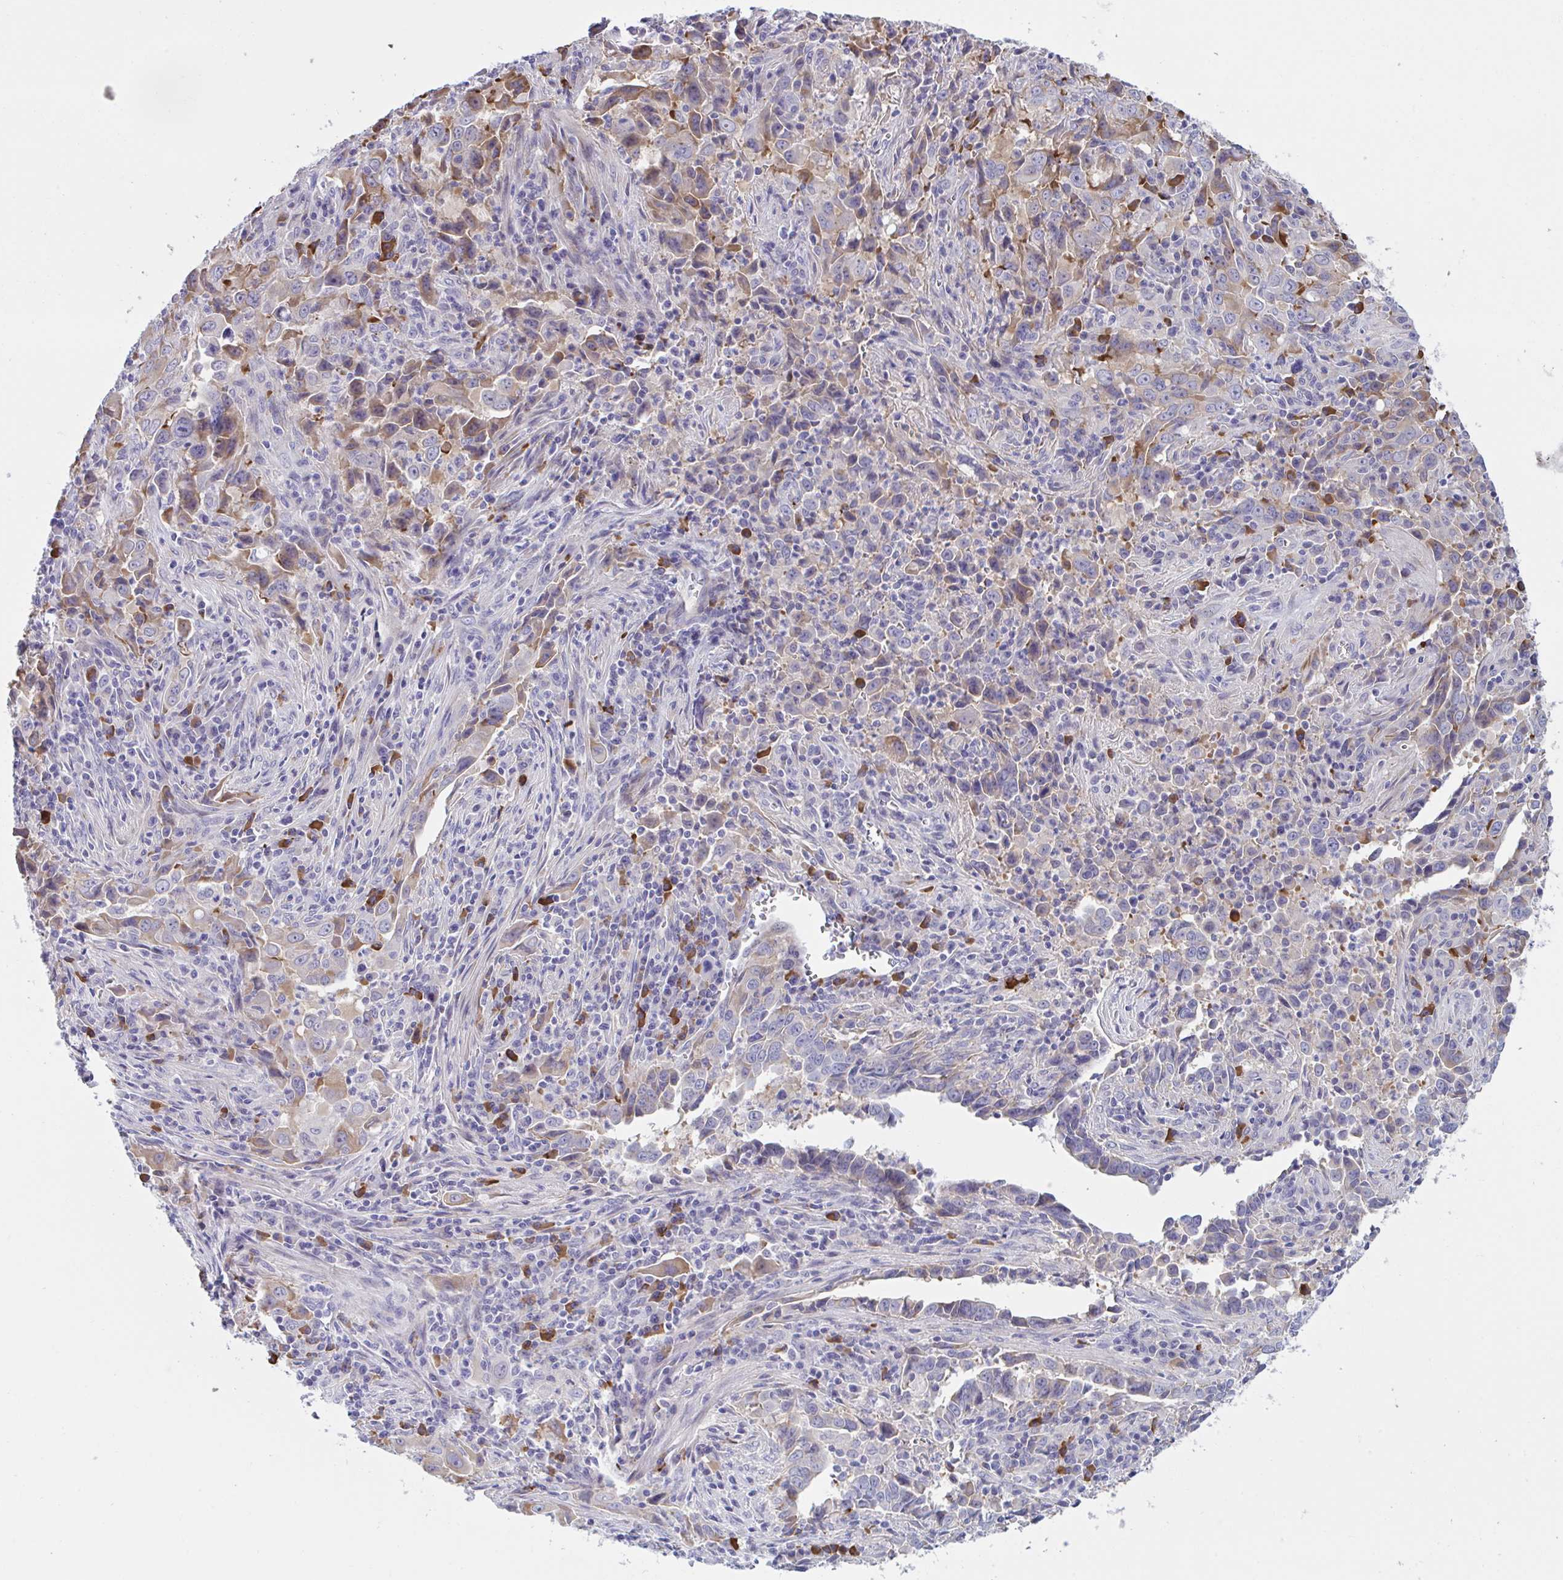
{"staining": {"intensity": "weak", "quantity": "<25%", "location": "cytoplasmic/membranous"}, "tissue": "lung cancer", "cell_type": "Tumor cells", "image_type": "cancer", "snomed": [{"axis": "morphology", "description": "Adenocarcinoma, NOS"}, {"axis": "topography", "description": "Lung"}], "caption": "Protein analysis of adenocarcinoma (lung) demonstrates no significant staining in tumor cells. The staining was performed using DAB (3,3'-diaminobenzidine) to visualize the protein expression in brown, while the nuclei were stained in blue with hematoxylin (Magnification: 20x).", "gene": "MS4A14", "patient": {"sex": "male", "age": 67}}